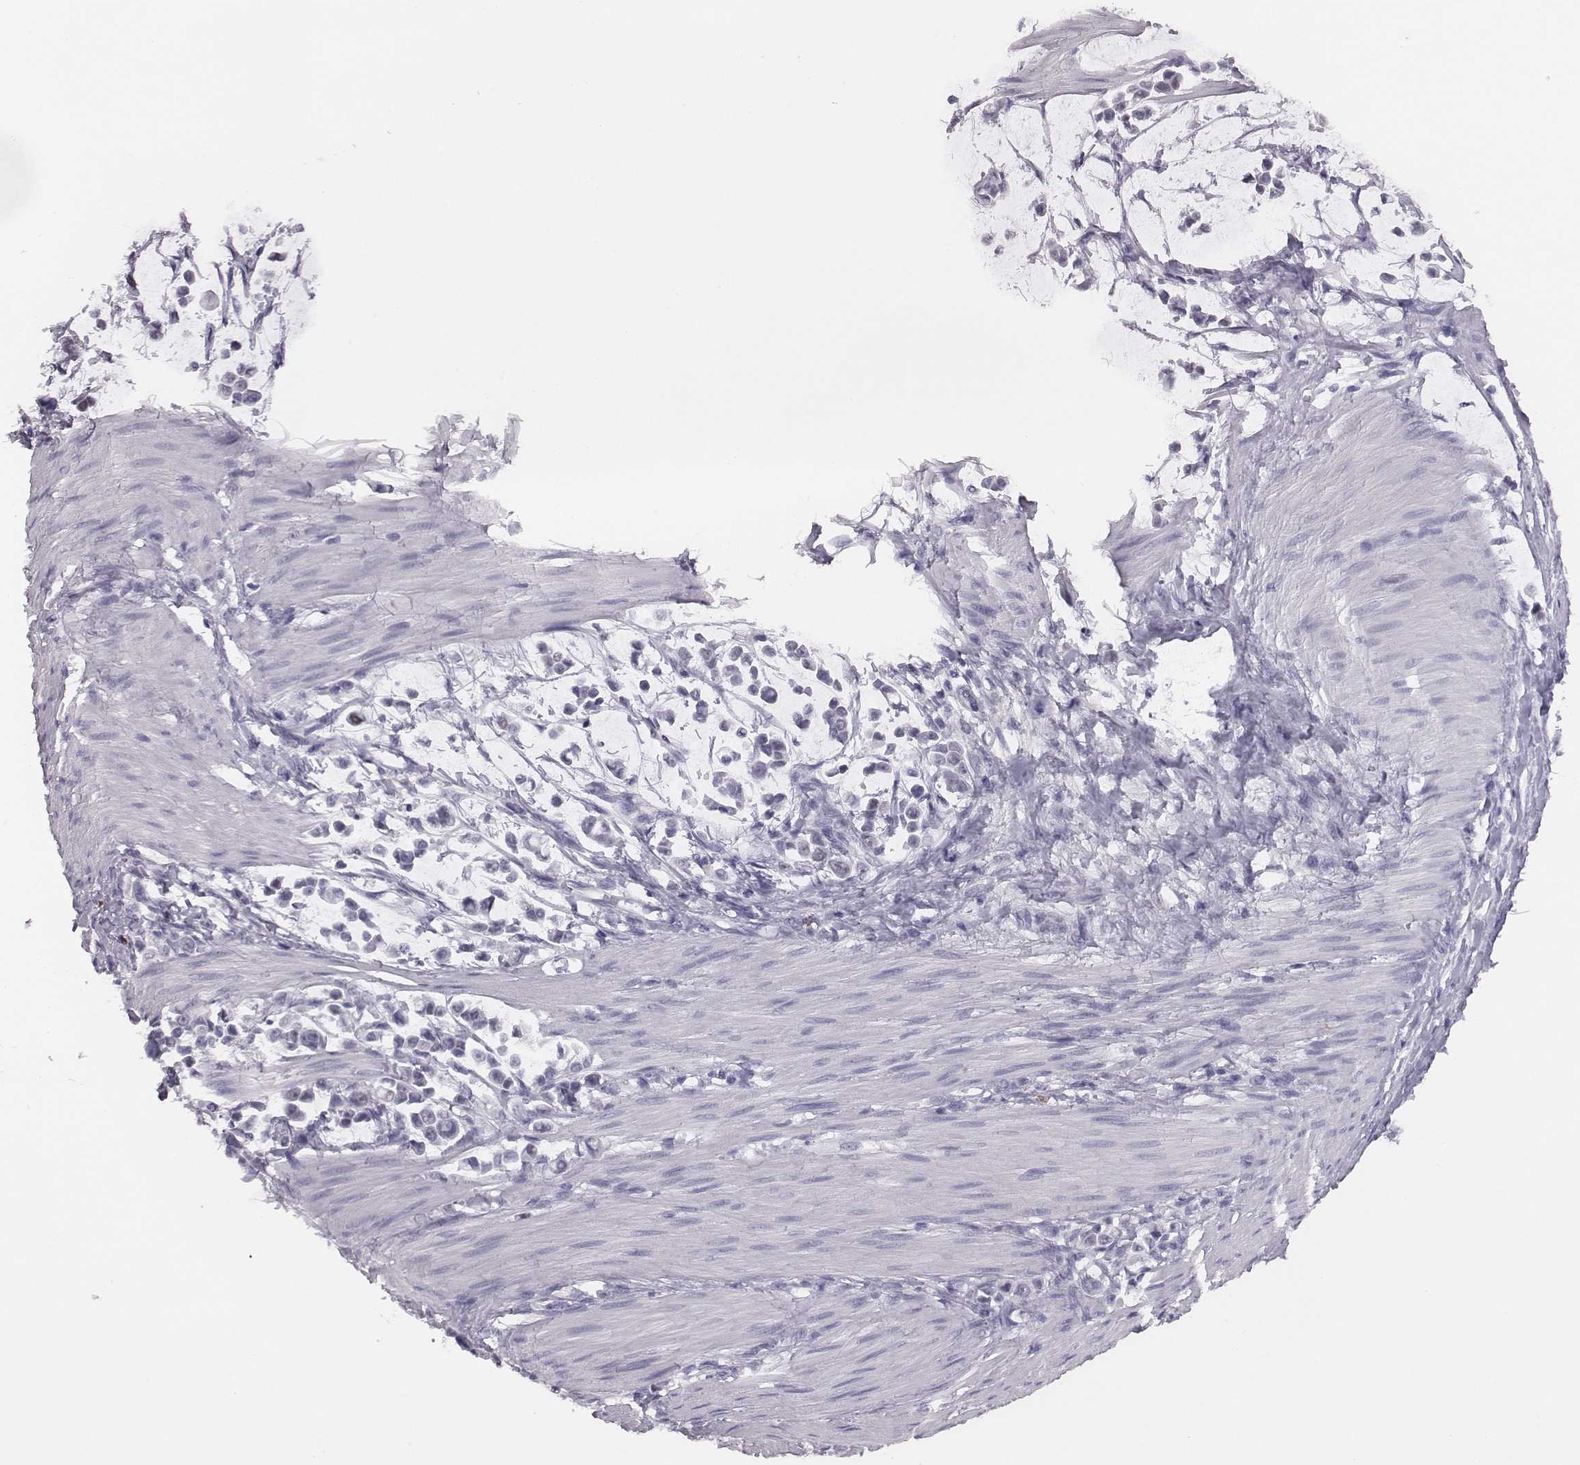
{"staining": {"intensity": "negative", "quantity": "none", "location": "none"}, "tissue": "stomach cancer", "cell_type": "Tumor cells", "image_type": "cancer", "snomed": [{"axis": "morphology", "description": "Adenocarcinoma, NOS"}, {"axis": "topography", "description": "Stomach"}], "caption": "High magnification brightfield microscopy of stomach adenocarcinoma stained with DAB (brown) and counterstained with hematoxylin (blue): tumor cells show no significant positivity.", "gene": "ACOD1", "patient": {"sex": "male", "age": 82}}